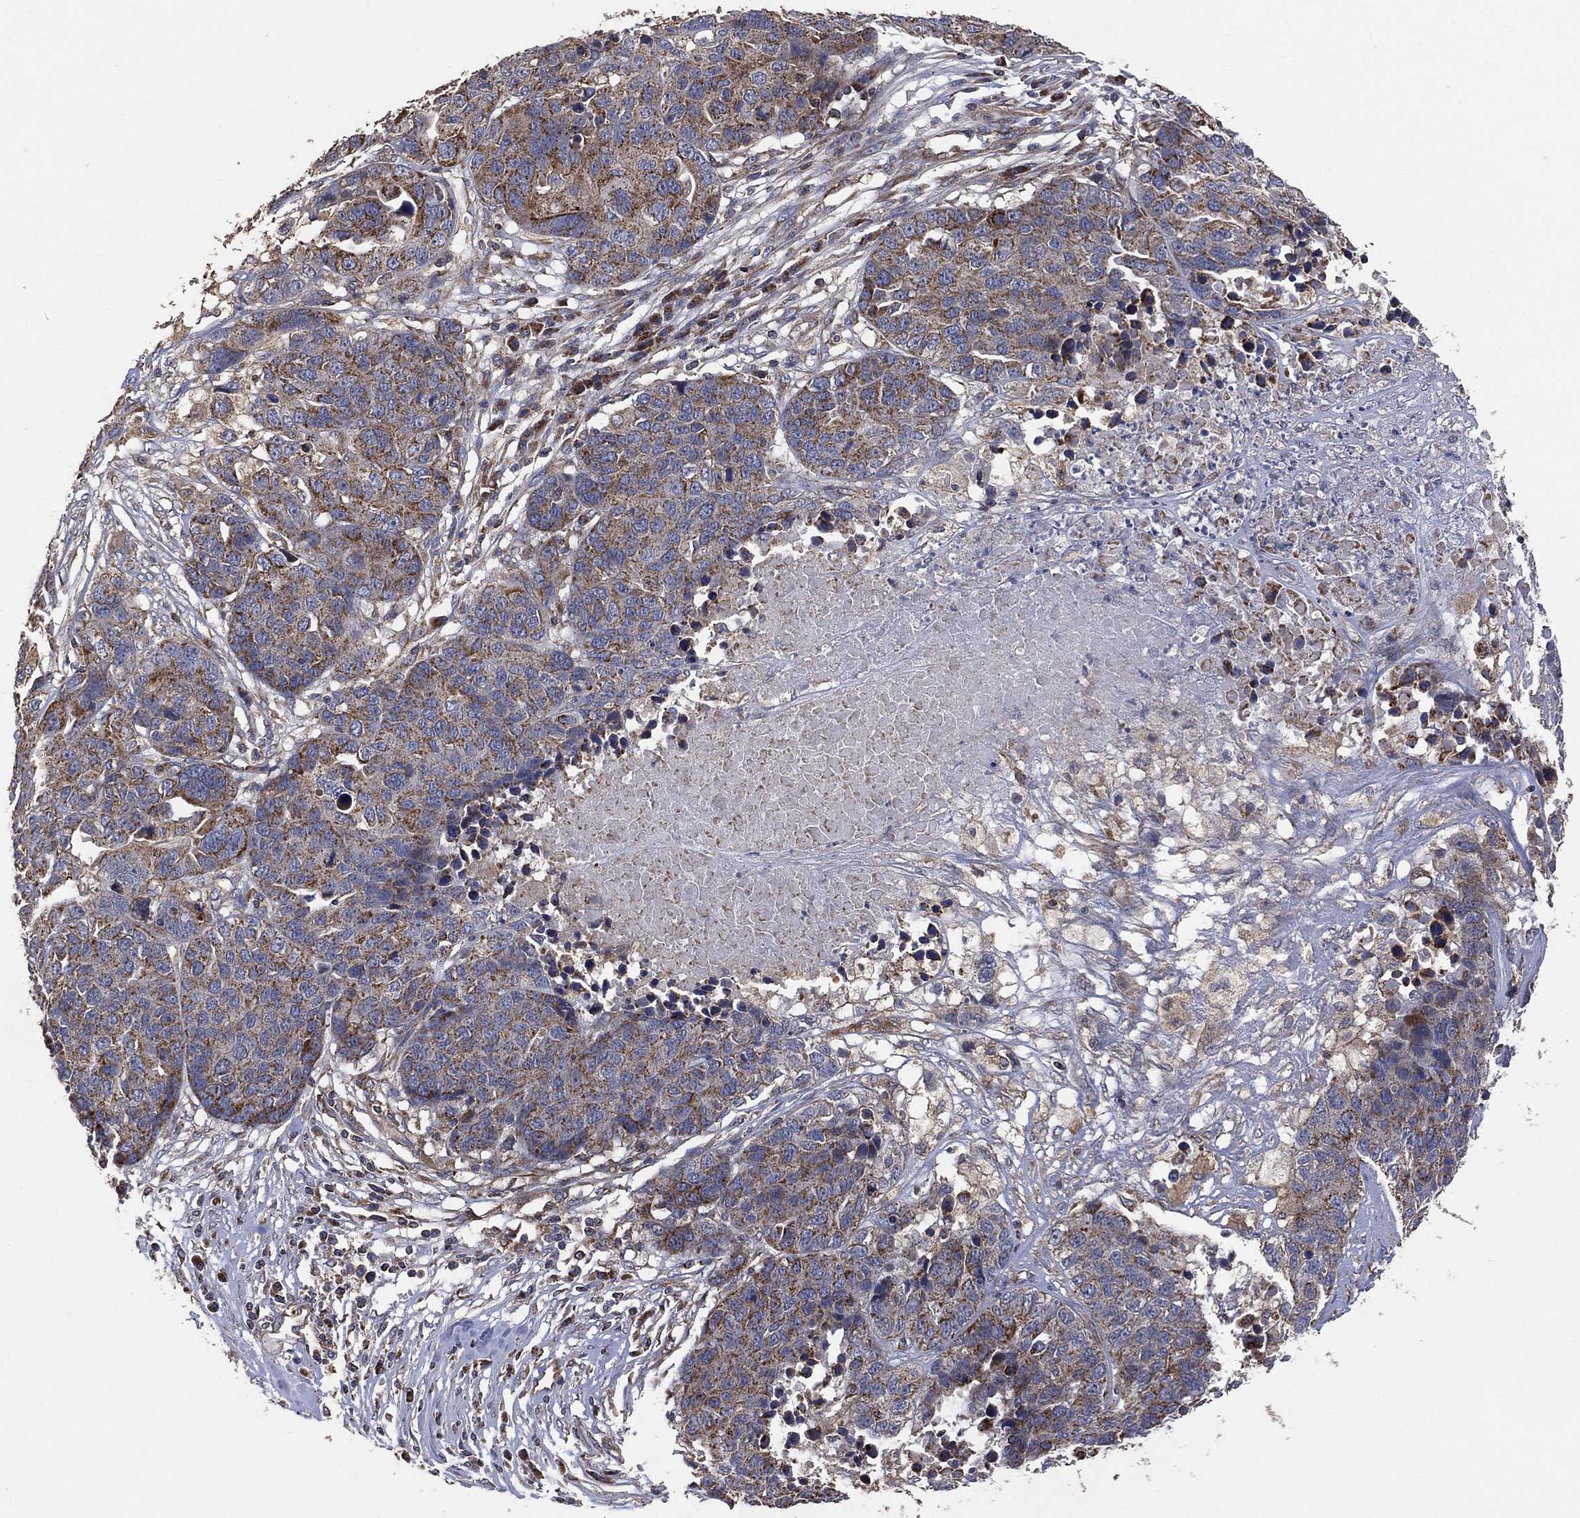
{"staining": {"intensity": "moderate", "quantity": "25%-75%", "location": "cytoplasmic/membranous"}, "tissue": "ovarian cancer", "cell_type": "Tumor cells", "image_type": "cancer", "snomed": [{"axis": "morphology", "description": "Cystadenocarcinoma, serous, NOS"}, {"axis": "topography", "description": "Ovary"}], "caption": "Immunohistochemistry histopathology image of human ovarian cancer (serous cystadenocarcinoma) stained for a protein (brown), which reveals medium levels of moderate cytoplasmic/membranous staining in about 25%-75% of tumor cells.", "gene": "LIMD1", "patient": {"sex": "female", "age": 87}}